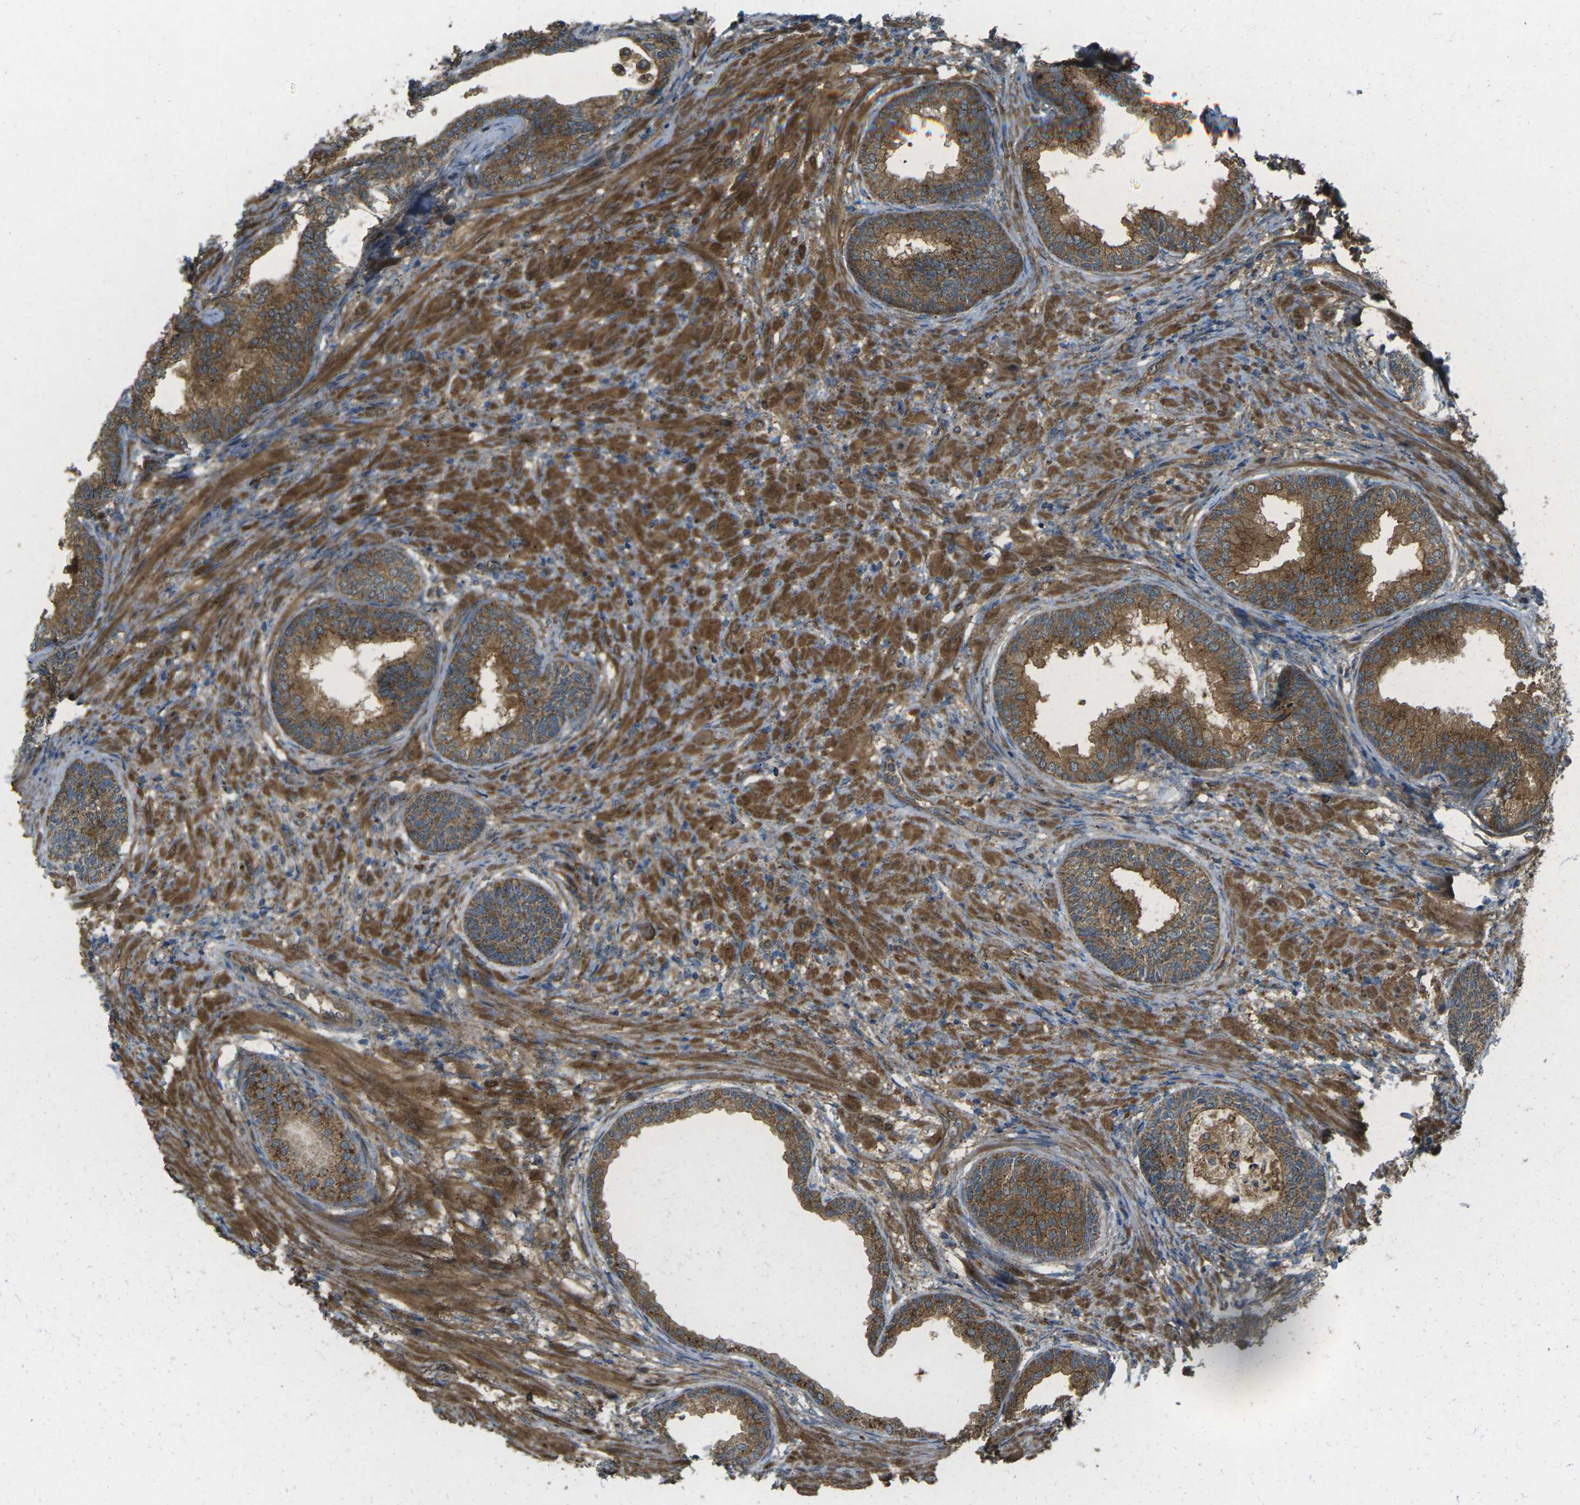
{"staining": {"intensity": "strong", "quantity": ">75%", "location": "cytoplasmic/membranous"}, "tissue": "prostate", "cell_type": "Glandular cells", "image_type": "normal", "snomed": [{"axis": "morphology", "description": "Normal tissue, NOS"}, {"axis": "topography", "description": "Prostate"}], "caption": "This micrograph demonstrates unremarkable prostate stained with immunohistochemistry to label a protein in brown. The cytoplasmic/membranous of glandular cells show strong positivity for the protein. Nuclei are counter-stained blue.", "gene": "CHMP3", "patient": {"sex": "male", "age": 76}}